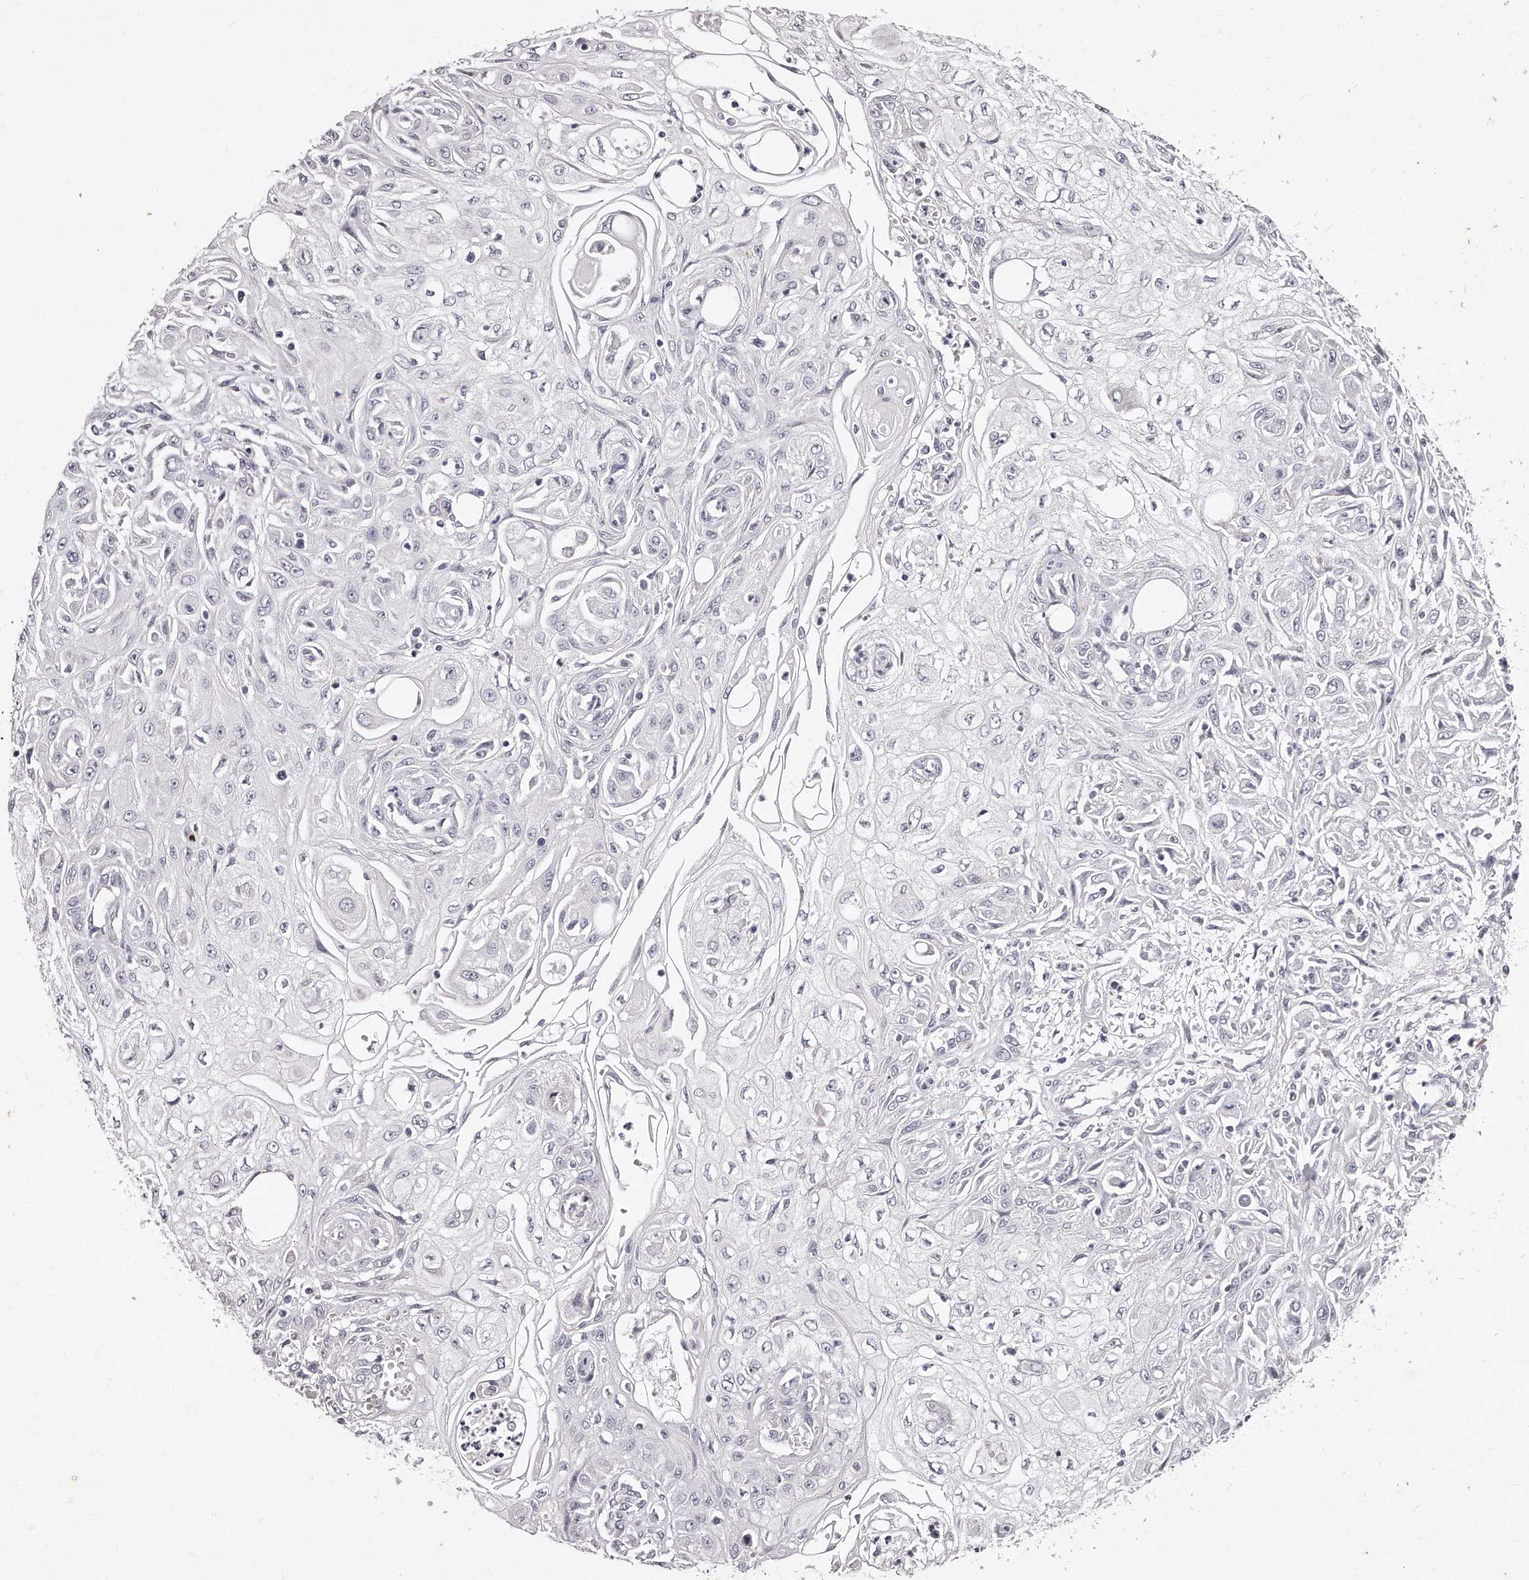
{"staining": {"intensity": "negative", "quantity": "none", "location": "none"}, "tissue": "skin cancer", "cell_type": "Tumor cells", "image_type": "cancer", "snomed": [{"axis": "morphology", "description": "Squamous cell carcinoma, NOS"}, {"axis": "morphology", "description": "Squamous cell carcinoma, metastatic, NOS"}, {"axis": "topography", "description": "Skin"}, {"axis": "topography", "description": "Lymph node"}], "caption": "Immunohistochemistry micrograph of neoplastic tissue: human squamous cell carcinoma (skin) stained with DAB (3,3'-diaminobenzidine) demonstrates no significant protein staining in tumor cells.", "gene": "GDA", "patient": {"sex": "male", "age": 75}}